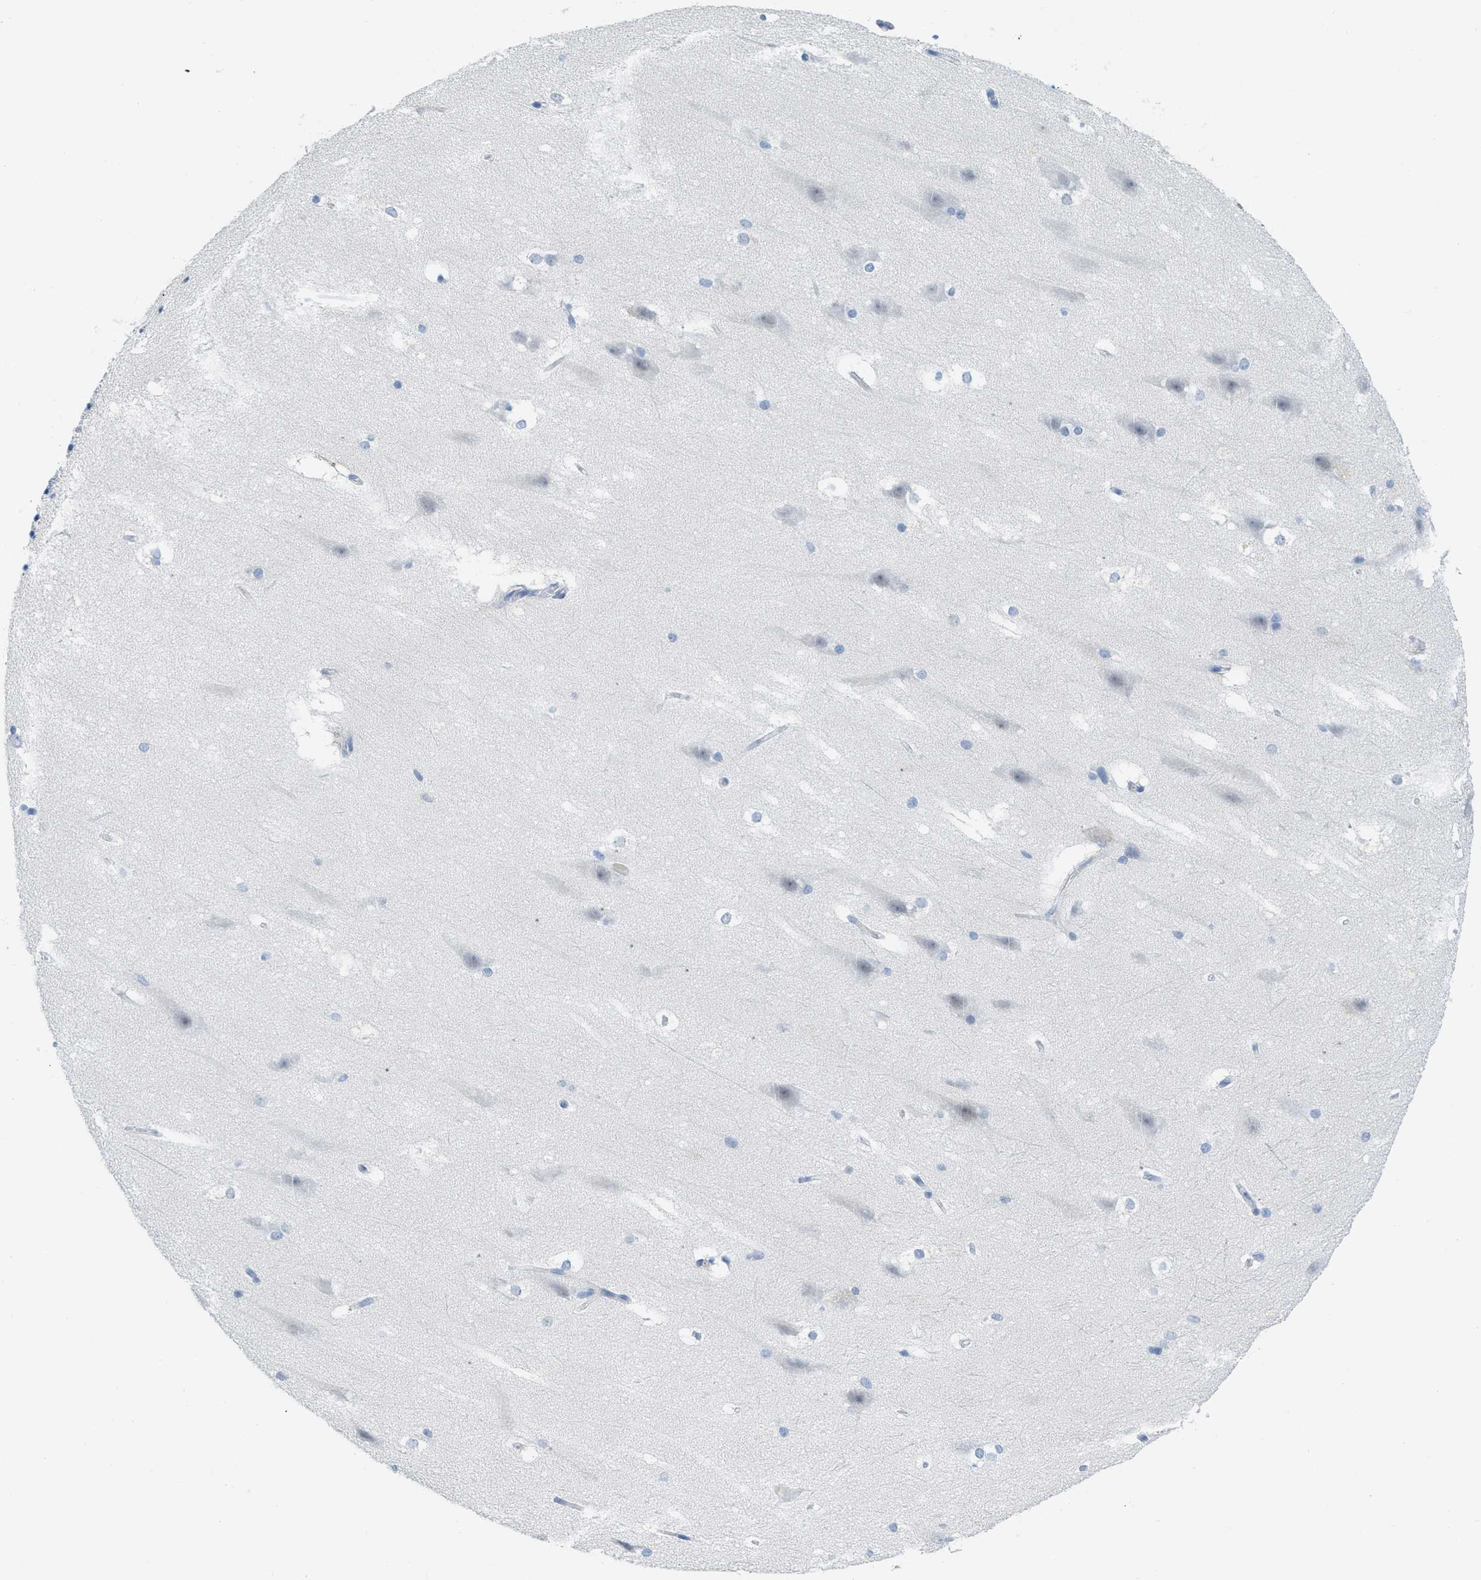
{"staining": {"intensity": "negative", "quantity": "none", "location": "none"}, "tissue": "hippocampus", "cell_type": "Glial cells", "image_type": "normal", "snomed": [{"axis": "morphology", "description": "Normal tissue, NOS"}, {"axis": "topography", "description": "Hippocampus"}], "caption": "This is a histopathology image of immunohistochemistry staining of normal hippocampus, which shows no positivity in glial cells.", "gene": "HSF2", "patient": {"sex": "female", "age": 19}}